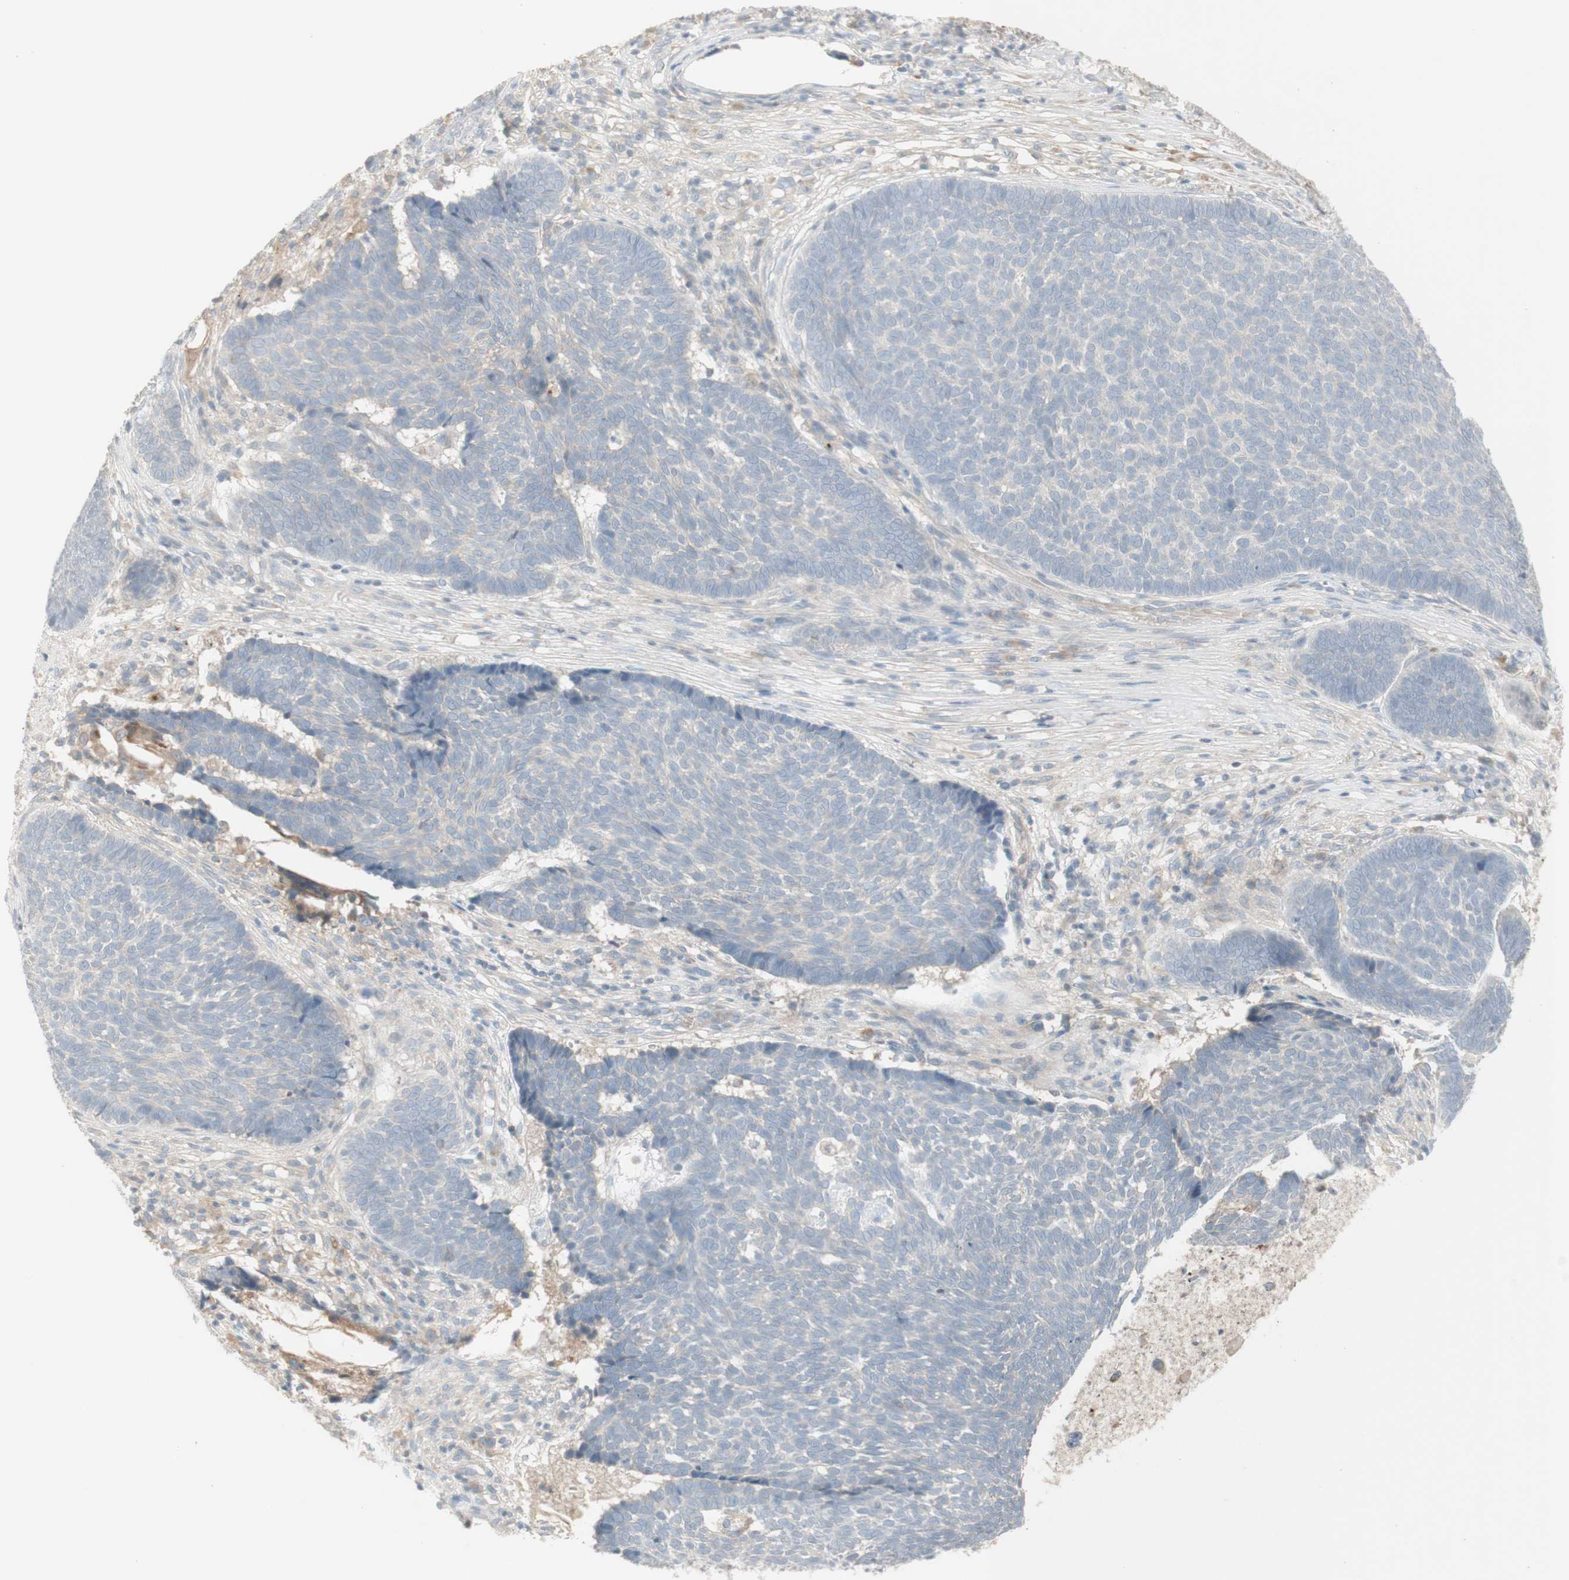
{"staining": {"intensity": "negative", "quantity": "none", "location": "none"}, "tissue": "skin cancer", "cell_type": "Tumor cells", "image_type": "cancer", "snomed": [{"axis": "morphology", "description": "Basal cell carcinoma"}, {"axis": "topography", "description": "Skin"}], "caption": "Immunohistochemistry (IHC) histopathology image of skin cancer (basal cell carcinoma) stained for a protein (brown), which exhibits no expression in tumor cells.", "gene": "PTGER4", "patient": {"sex": "male", "age": 84}}